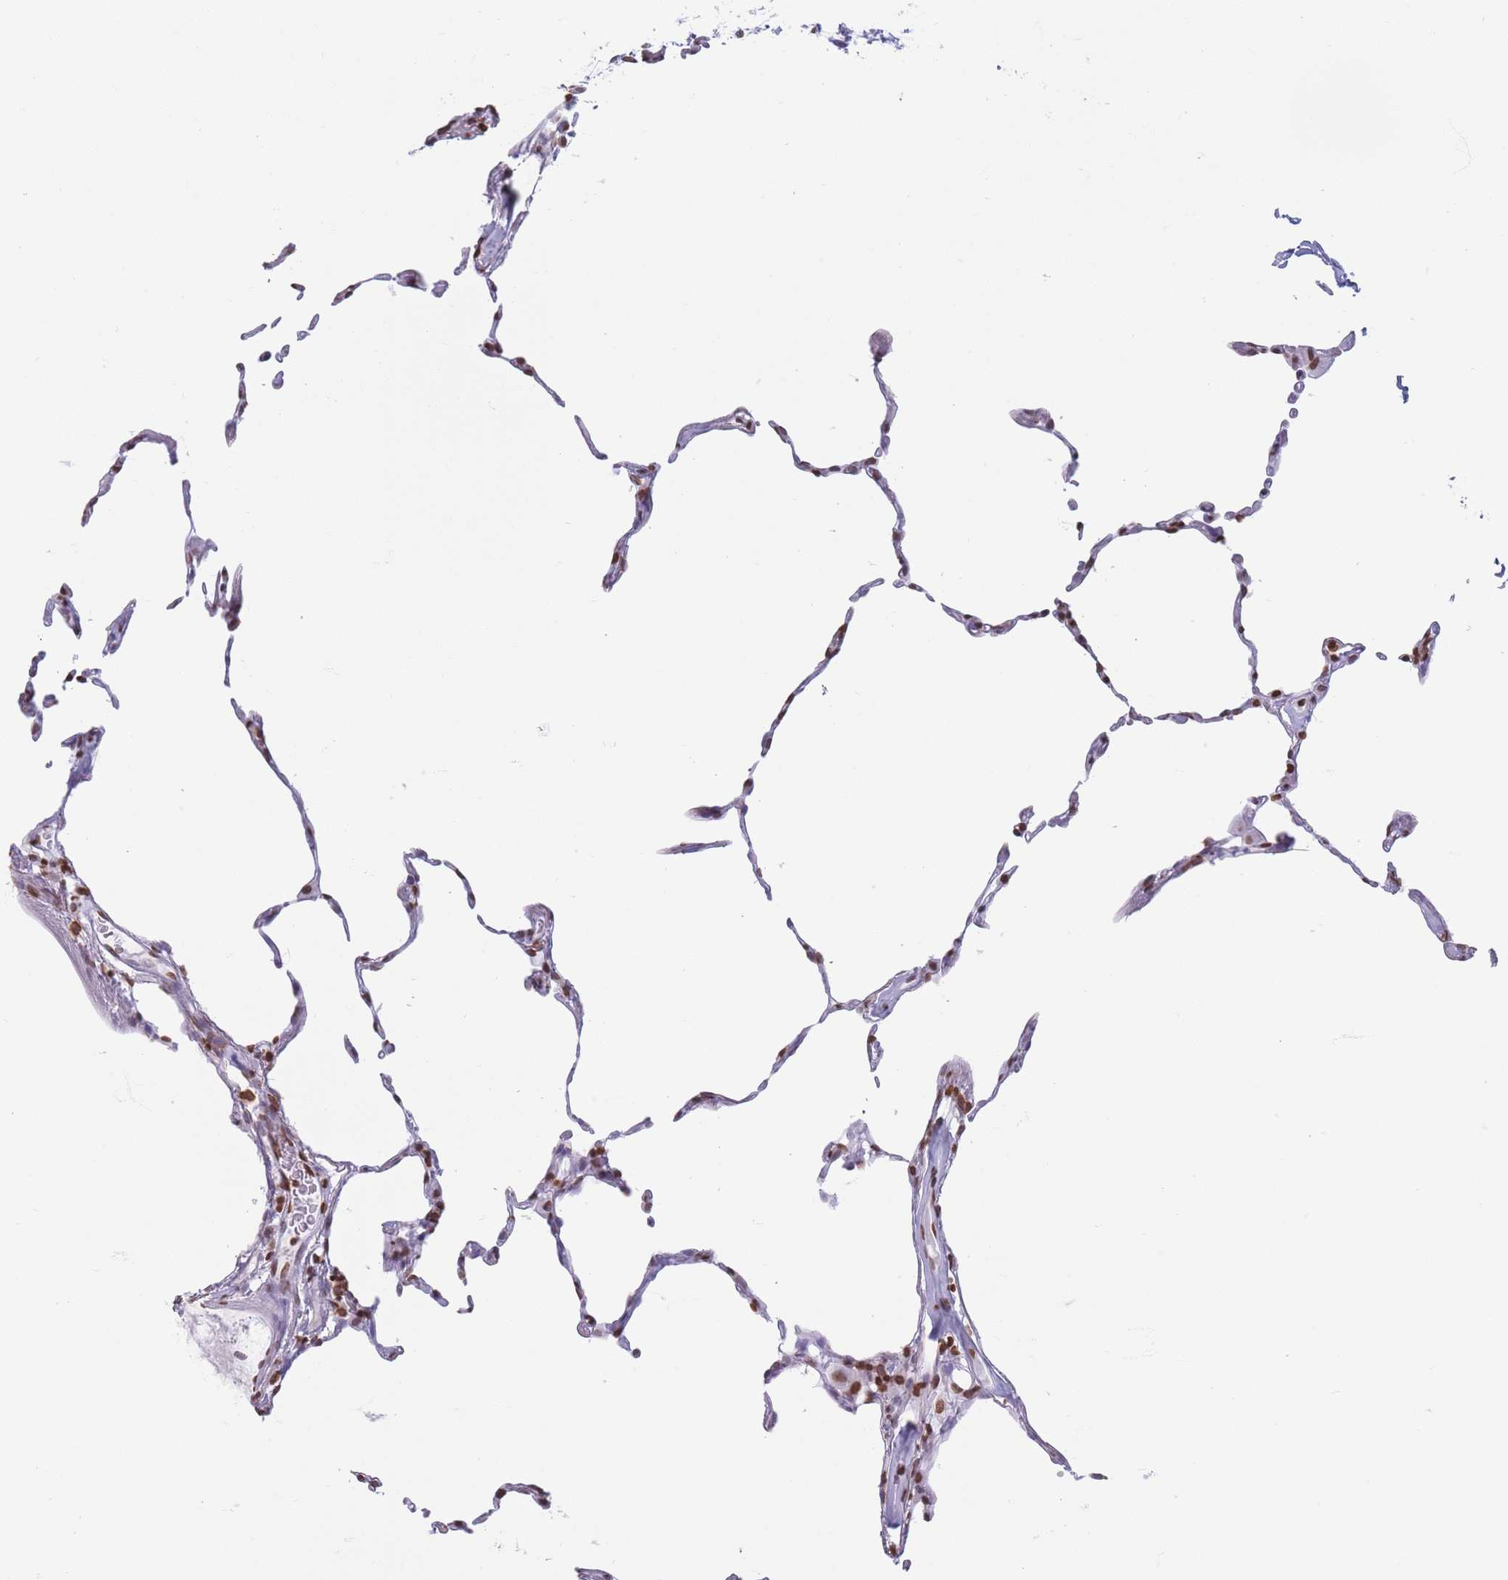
{"staining": {"intensity": "moderate", "quantity": ">75%", "location": "nuclear"}, "tissue": "lung", "cell_type": "Alveolar cells", "image_type": "normal", "snomed": [{"axis": "morphology", "description": "Normal tissue, NOS"}, {"axis": "topography", "description": "Lung"}], "caption": "Protein positivity by immunohistochemistry displays moderate nuclear staining in about >75% of alveolar cells in normal lung. Using DAB (3,3'-diaminobenzidine) (brown) and hematoxylin (blue) stains, captured at high magnification using brightfield microscopy.", "gene": "RYK", "patient": {"sex": "female", "age": 57}}